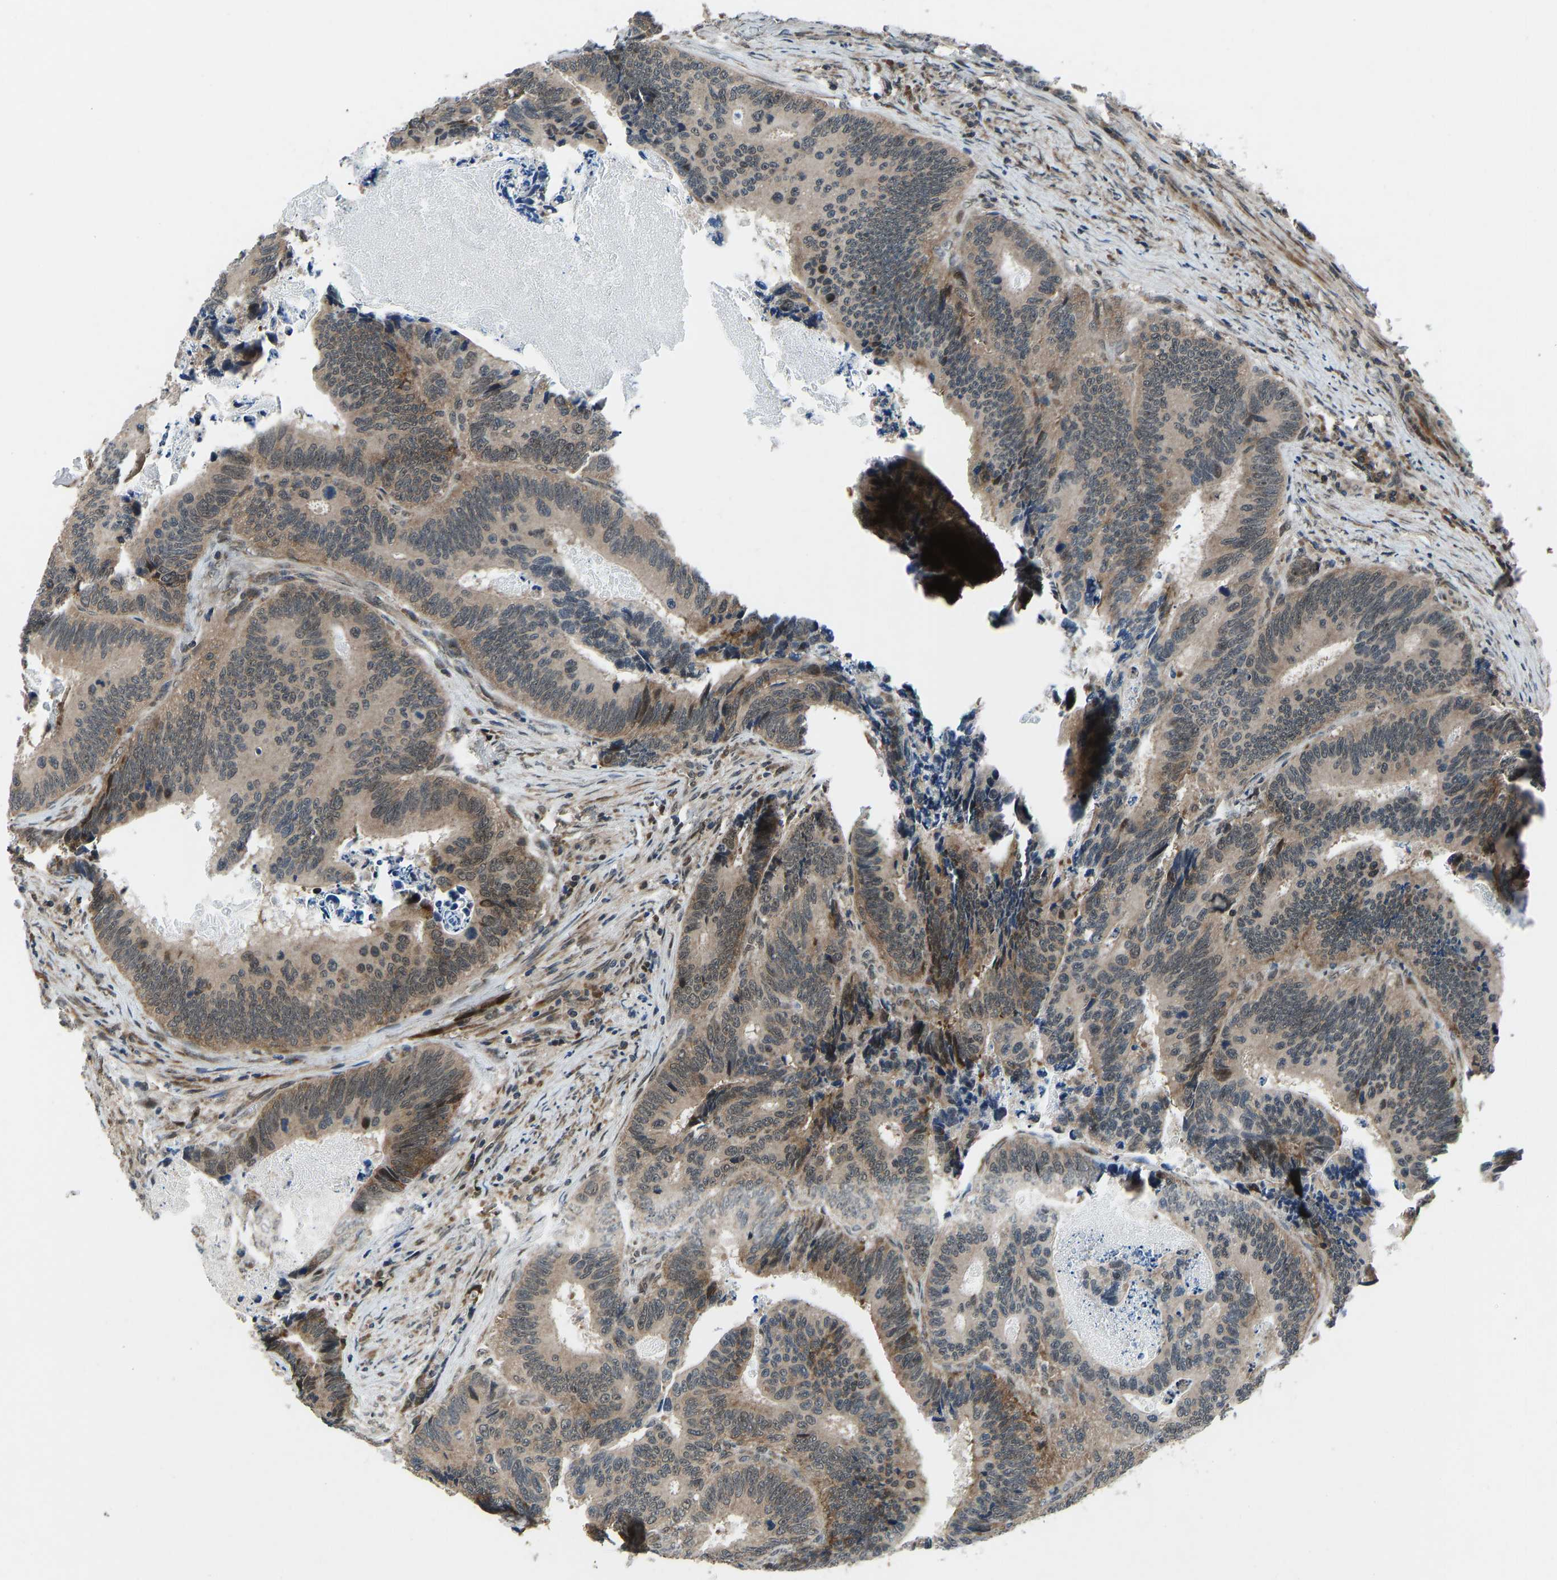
{"staining": {"intensity": "moderate", "quantity": ">75%", "location": "cytoplasmic/membranous"}, "tissue": "colorectal cancer", "cell_type": "Tumor cells", "image_type": "cancer", "snomed": [{"axis": "morphology", "description": "Inflammation, NOS"}, {"axis": "morphology", "description": "Adenocarcinoma, NOS"}, {"axis": "topography", "description": "Colon"}], "caption": "Colorectal adenocarcinoma stained with DAB (3,3'-diaminobenzidine) IHC reveals medium levels of moderate cytoplasmic/membranous staining in approximately >75% of tumor cells.", "gene": "RLIM", "patient": {"sex": "male", "age": 72}}